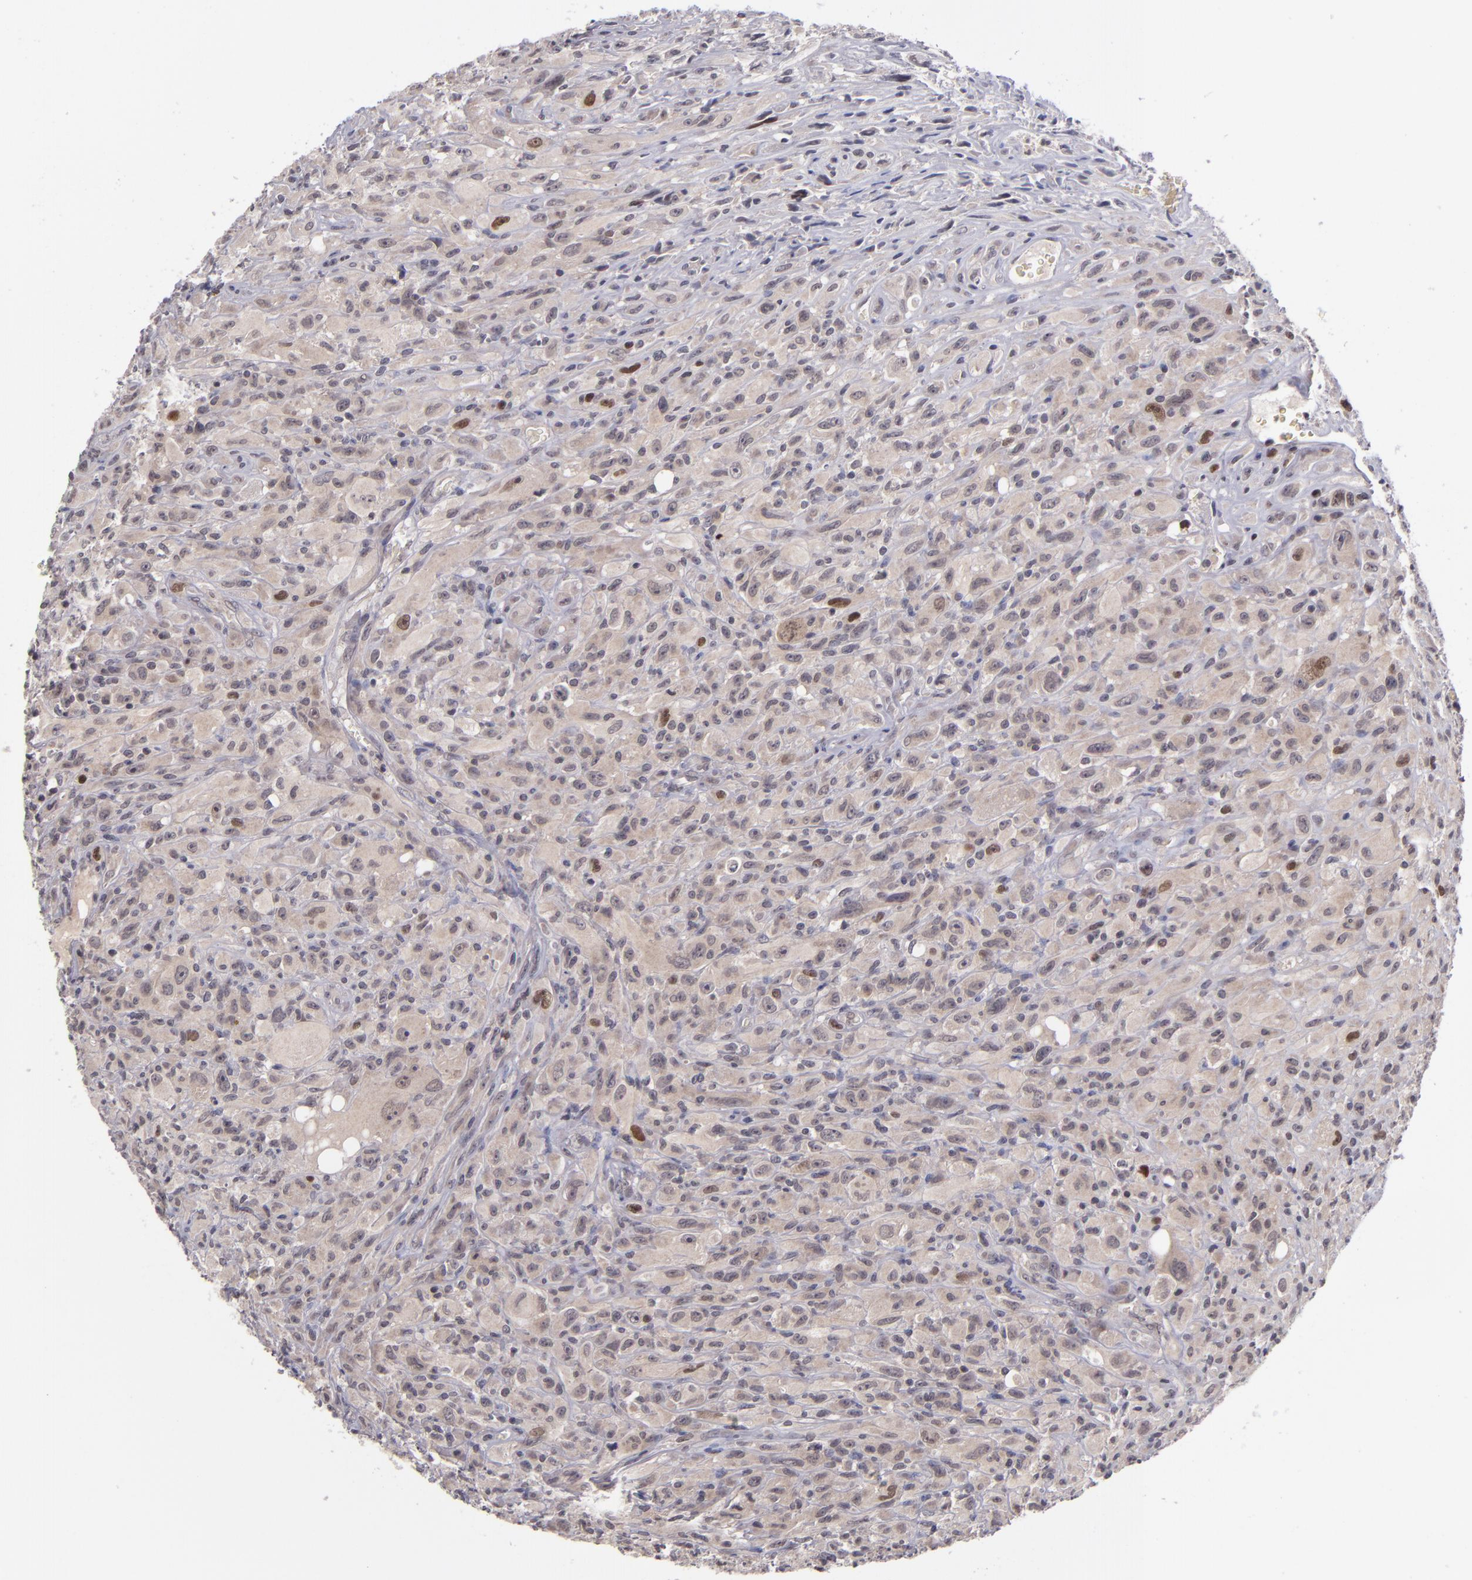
{"staining": {"intensity": "moderate", "quantity": "<25%", "location": "cytoplasmic/membranous,nuclear"}, "tissue": "glioma", "cell_type": "Tumor cells", "image_type": "cancer", "snomed": [{"axis": "morphology", "description": "Glioma, malignant, High grade"}, {"axis": "topography", "description": "Brain"}], "caption": "Human malignant high-grade glioma stained for a protein (brown) shows moderate cytoplasmic/membranous and nuclear positive positivity in about <25% of tumor cells.", "gene": "CDC7", "patient": {"sex": "male", "age": 48}}